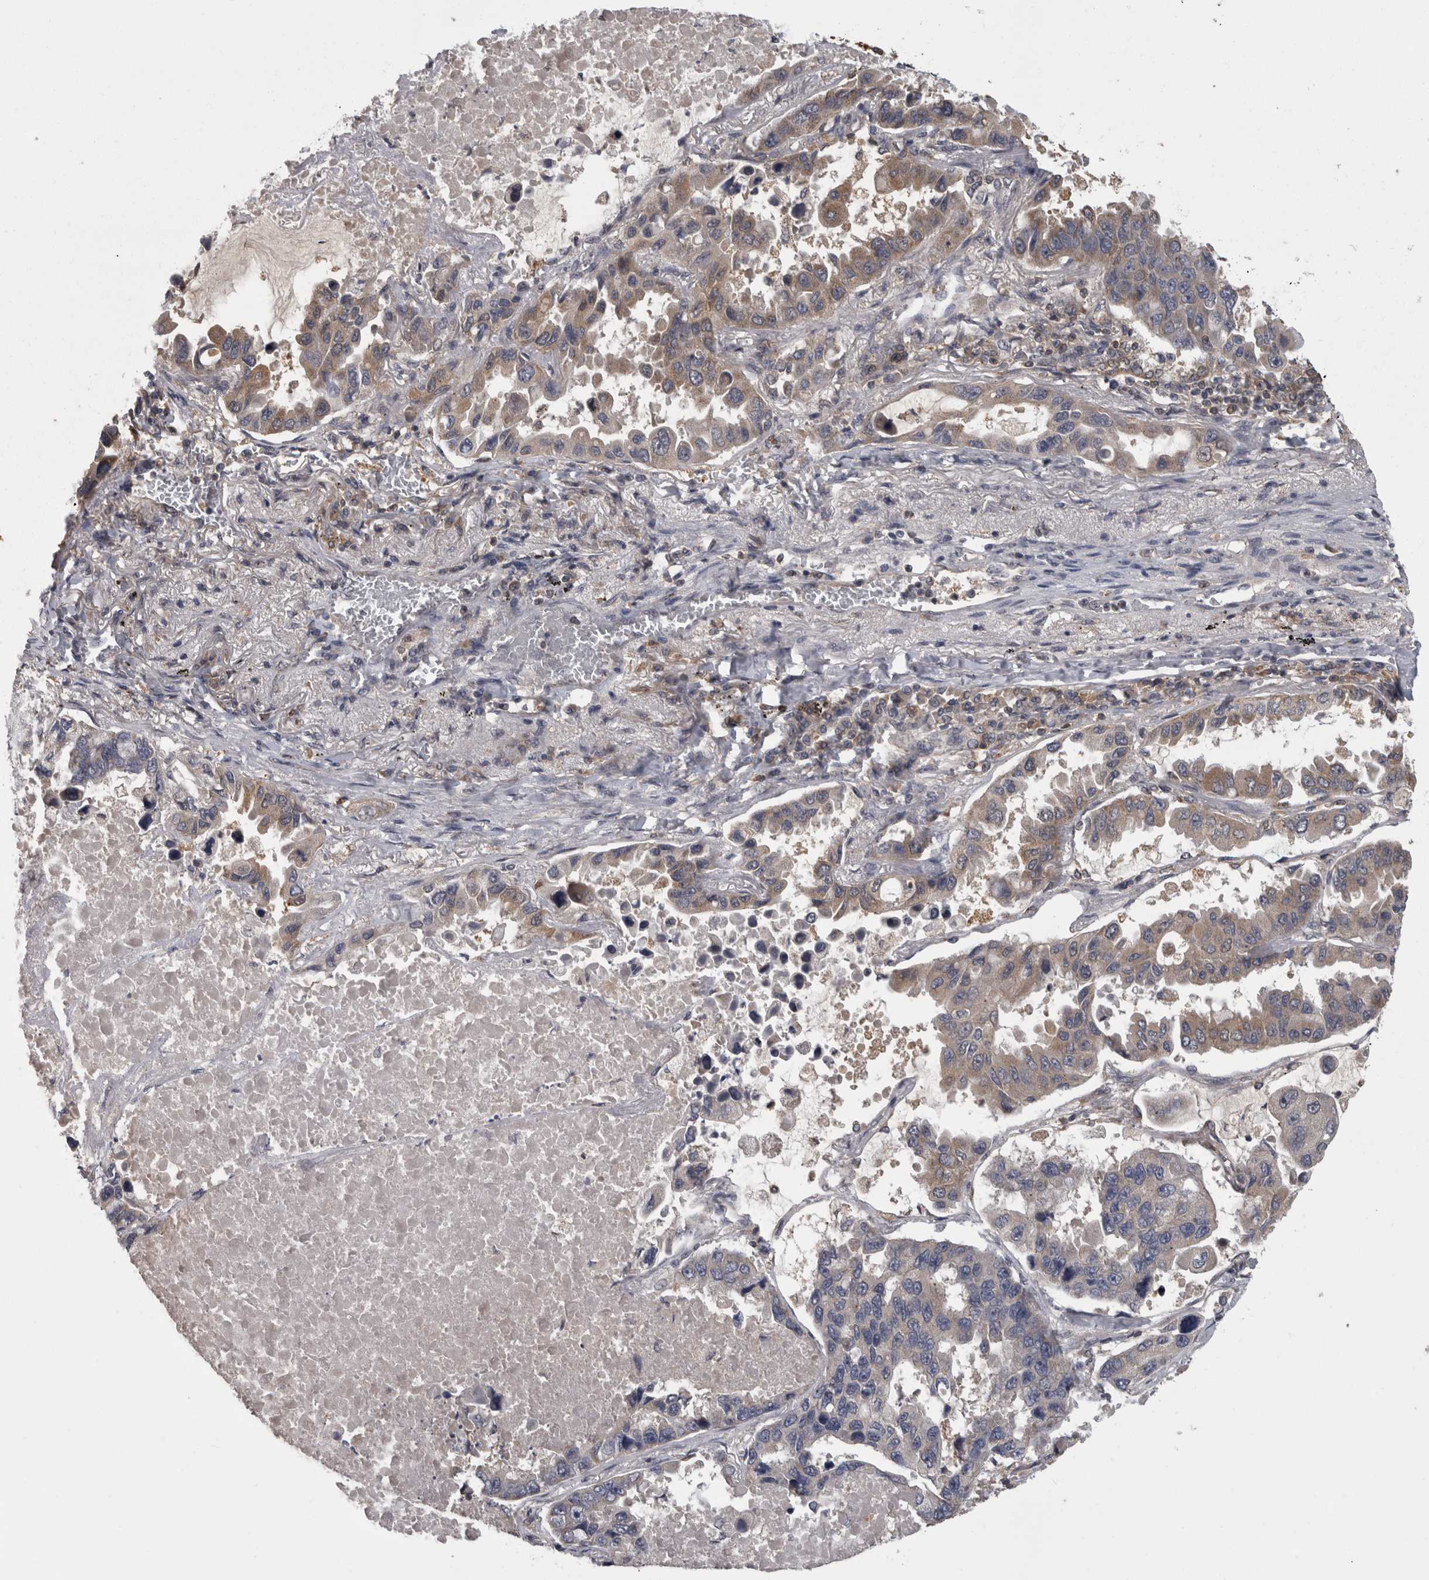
{"staining": {"intensity": "weak", "quantity": ">75%", "location": "cytoplasmic/membranous"}, "tissue": "lung cancer", "cell_type": "Tumor cells", "image_type": "cancer", "snomed": [{"axis": "morphology", "description": "Adenocarcinoma, NOS"}, {"axis": "topography", "description": "Lung"}], "caption": "Weak cytoplasmic/membranous staining for a protein is identified in approximately >75% of tumor cells of lung cancer (adenocarcinoma) using immunohistochemistry (IHC).", "gene": "APRT", "patient": {"sex": "male", "age": 64}}